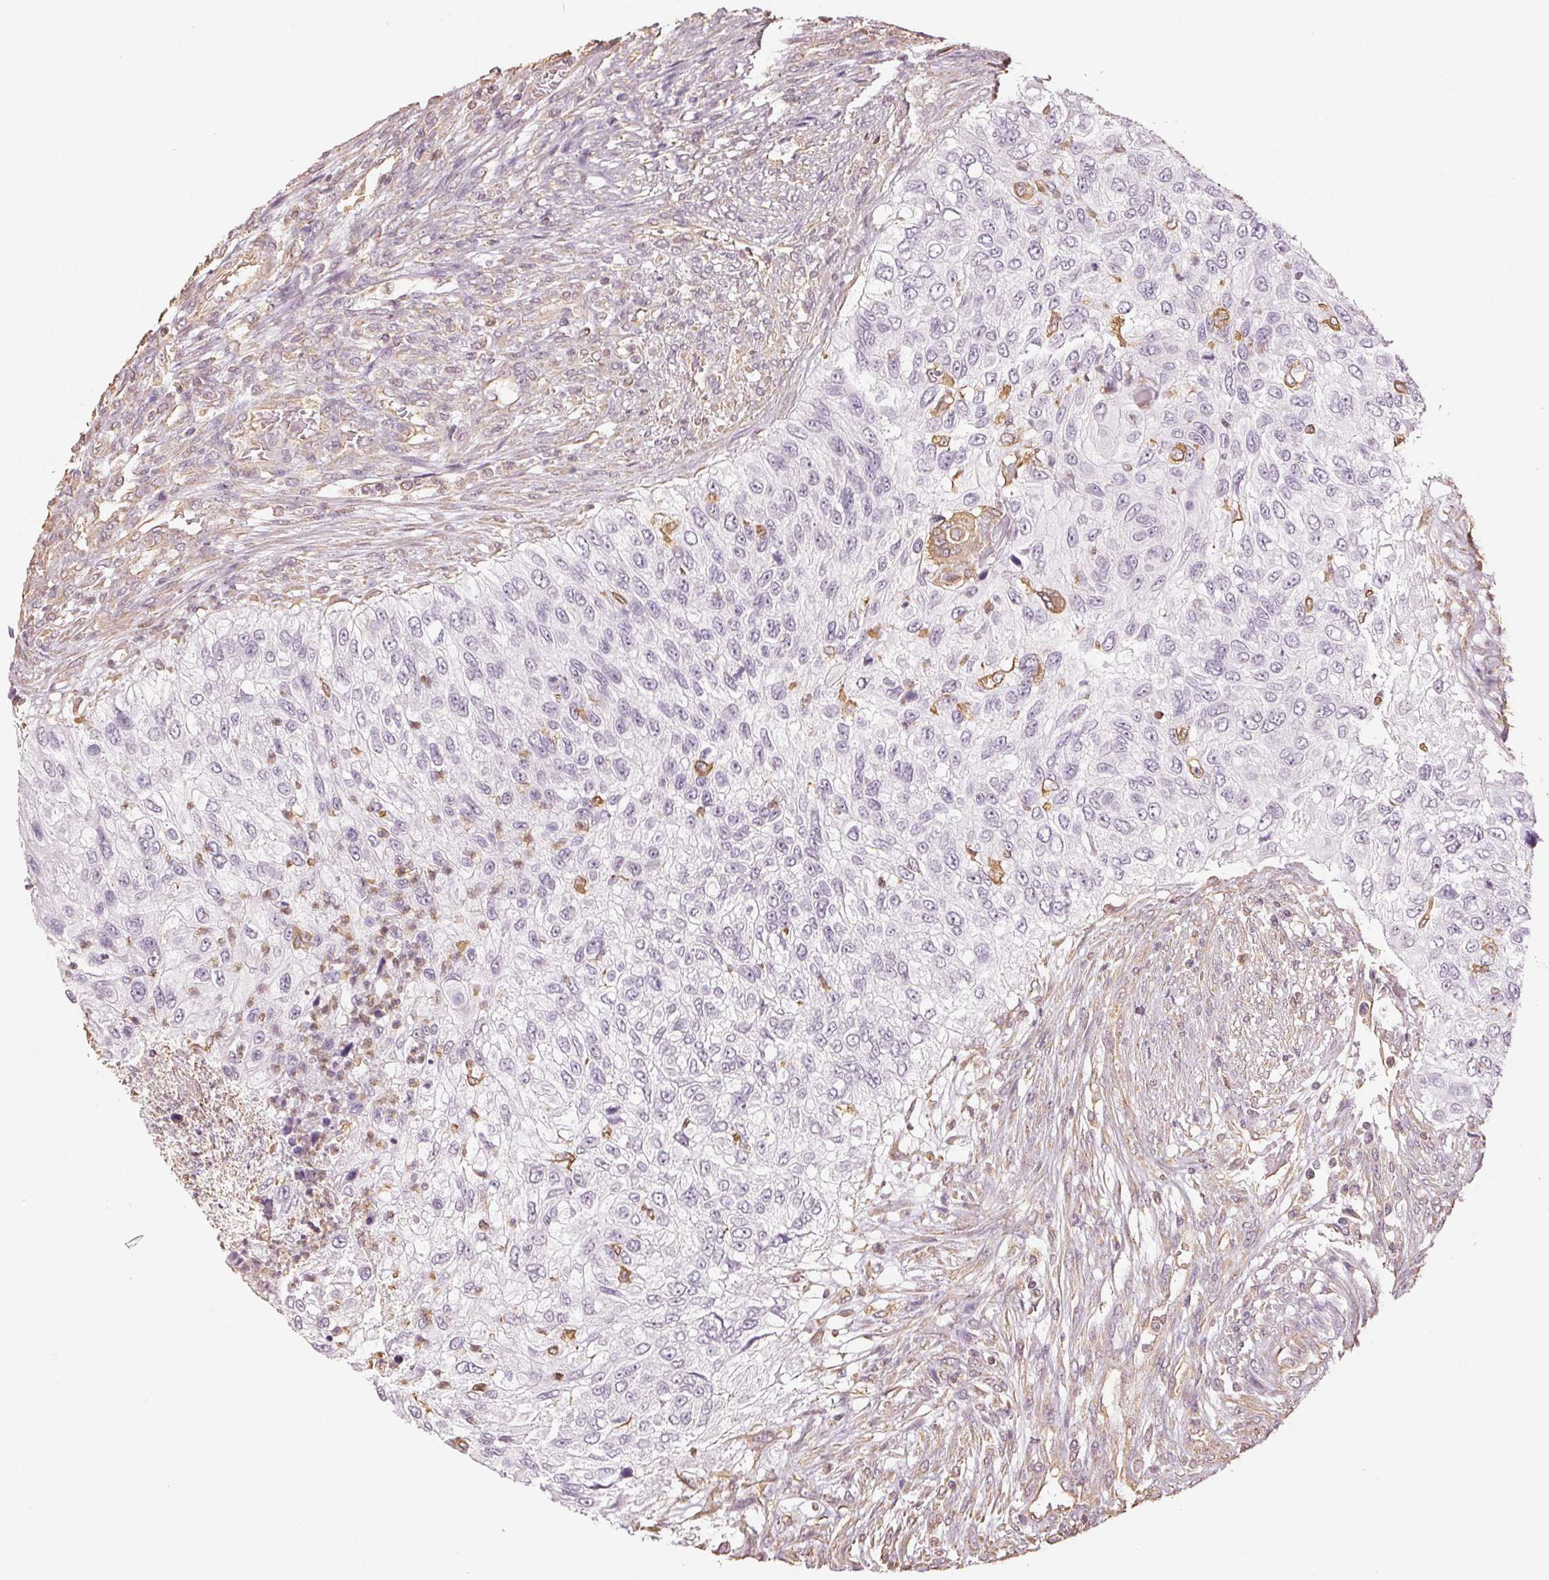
{"staining": {"intensity": "negative", "quantity": "none", "location": "none"}, "tissue": "urothelial cancer", "cell_type": "Tumor cells", "image_type": "cancer", "snomed": [{"axis": "morphology", "description": "Urothelial carcinoma, High grade"}, {"axis": "topography", "description": "Urinary bladder"}], "caption": "Immunohistochemical staining of urothelial carcinoma (high-grade) reveals no significant positivity in tumor cells. (DAB (3,3'-diaminobenzidine) immunohistochemistry with hematoxylin counter stain).", "gene": "COL7A1", "patient": {"sex": "female", "age": 60}}